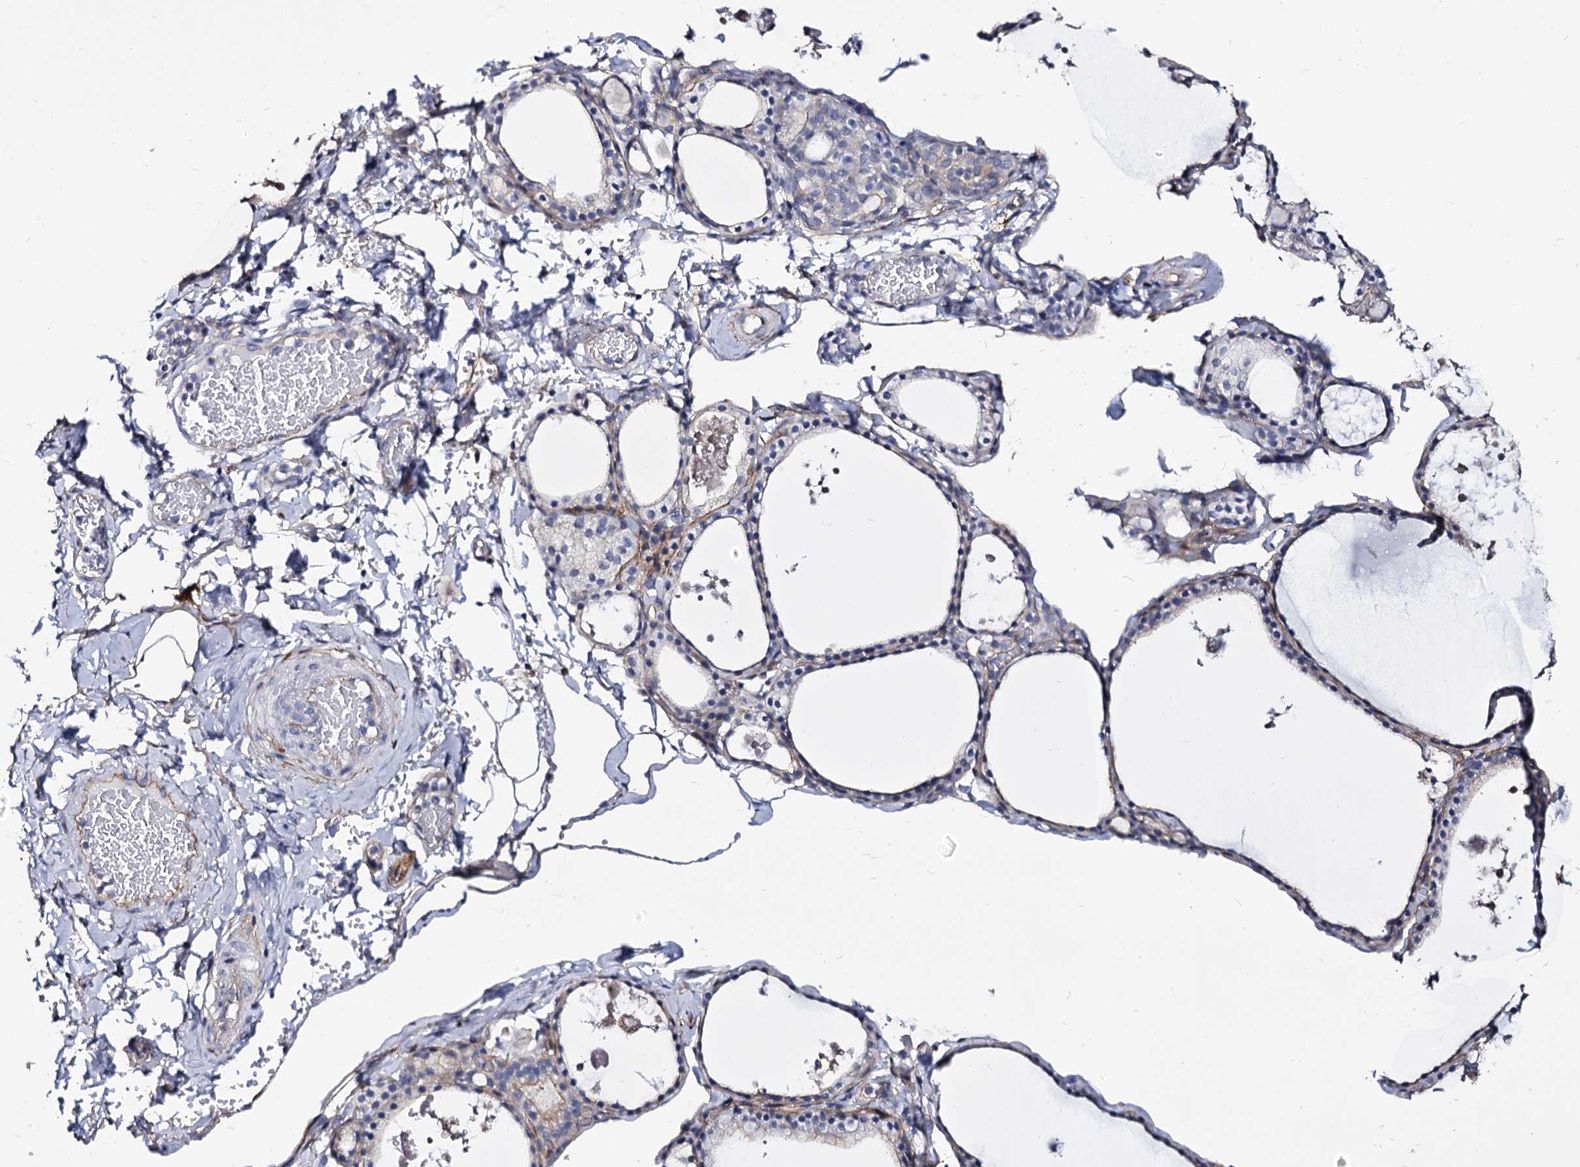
{"staining": {"intensity": "negative", "quantity": "none", "location": "none"}, "tissue": "thyroid gland", "cell_type": "Glandular cells", "image_type": "normal", "snomed": [{"axis": "morphology", "description": "Normal tissue, NOS"}, {"axis": "topography", "description": "Thyroid gland"}], "caption": "Glandular cells show no significant expression in unremarkable thyroid gland. (Immunohistochemistry, brightfield microscopy, high magnification).", "gene": "CBFB", "patient": {"sex": "male", "age": 56}}